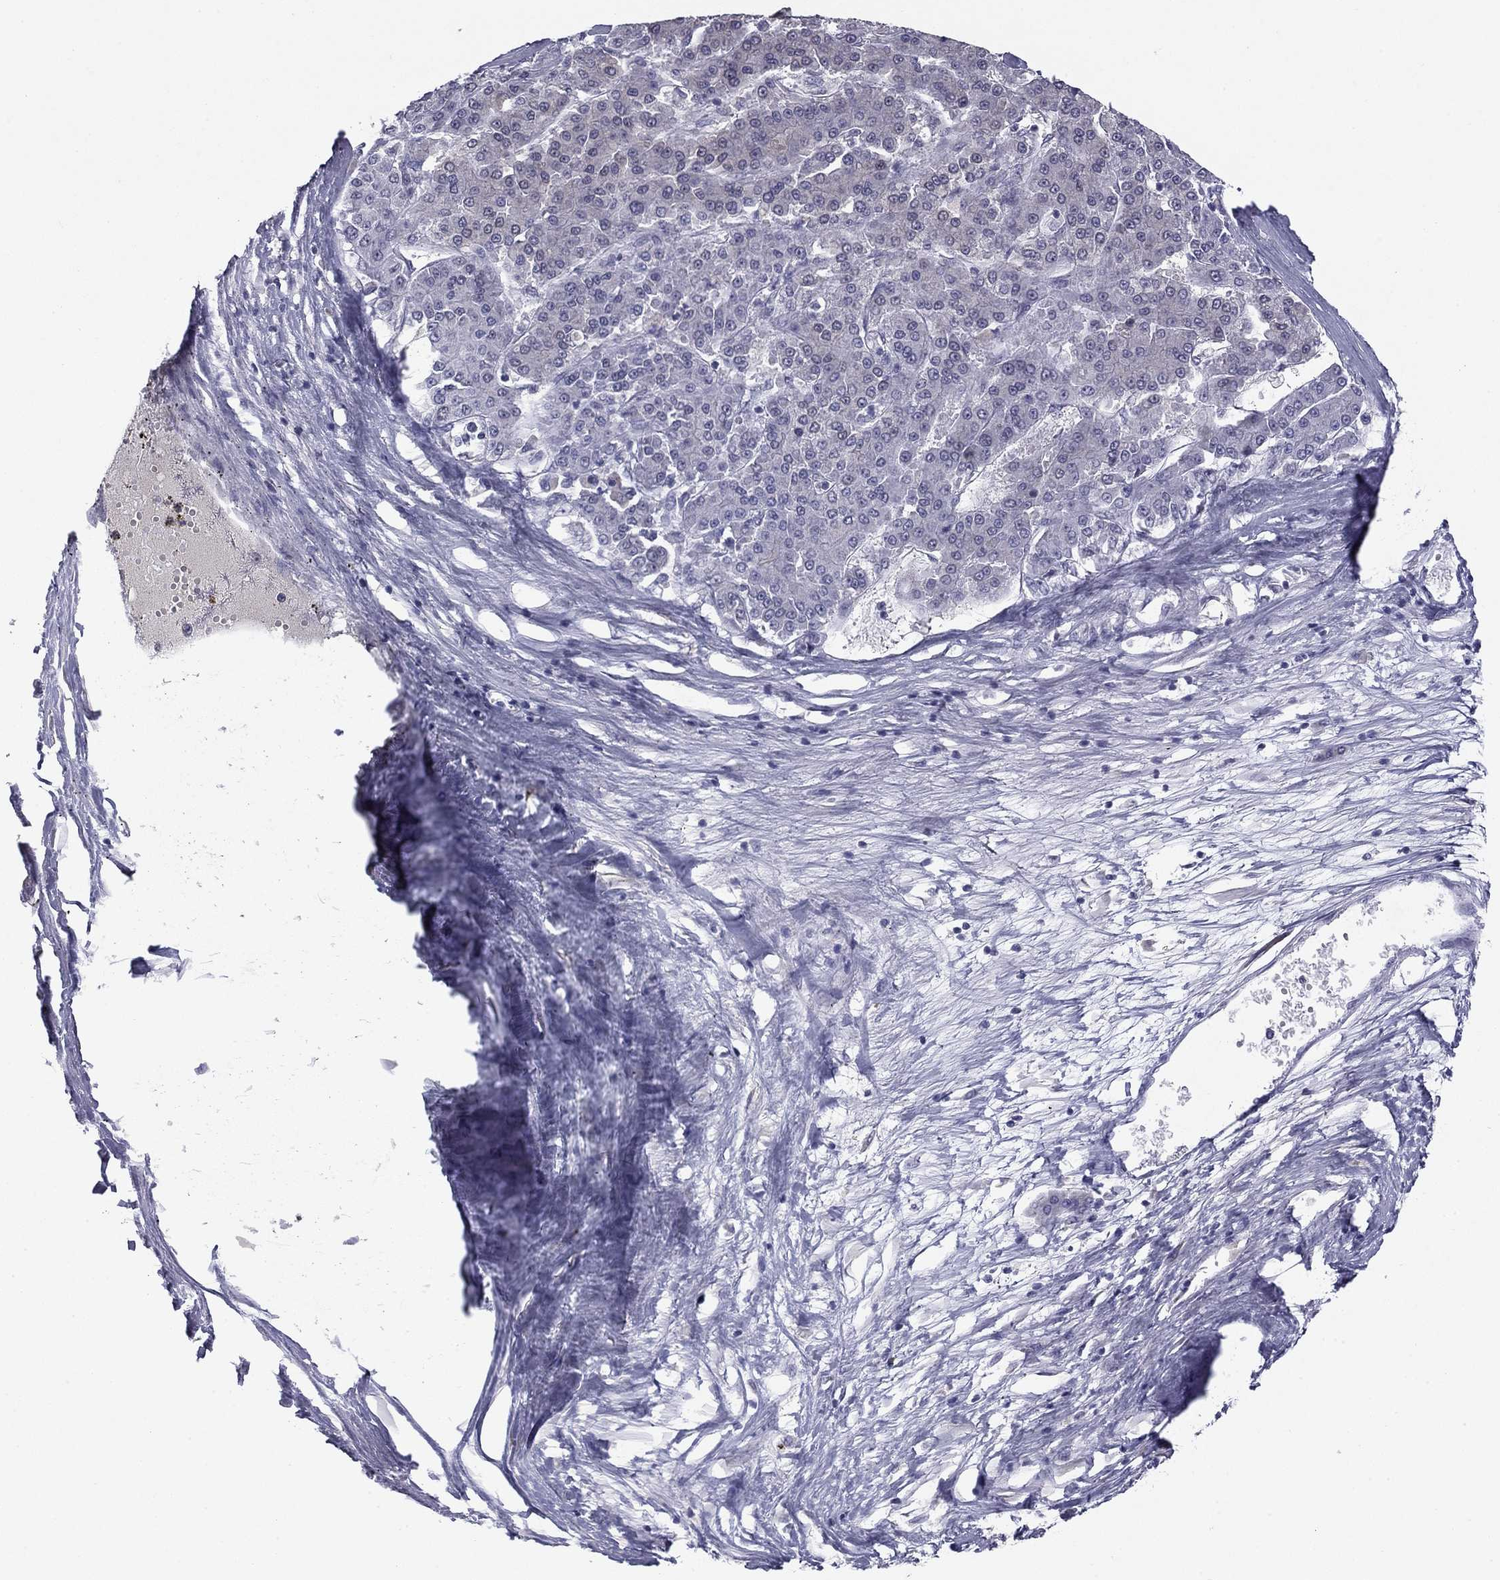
{"staining": {"intensity": "negative", "quantity": "none", "location": "none"}, "tissue": "liver cancer", "cell_type": "Tumor cells", "image_type": "cancer", "snomed": [{"axis": "morphology", "description": "Carcinoma, Hepatocellular, NOS"}, {"axis": "topography", "description": "Liver"}], "caption": "Immunohistochemical staining of liver hepatocellular carcinoma reveals no significant positivity in tumor cells.", "gene": "PRRT2", "patient": {"sex": "male", "age": 70}}